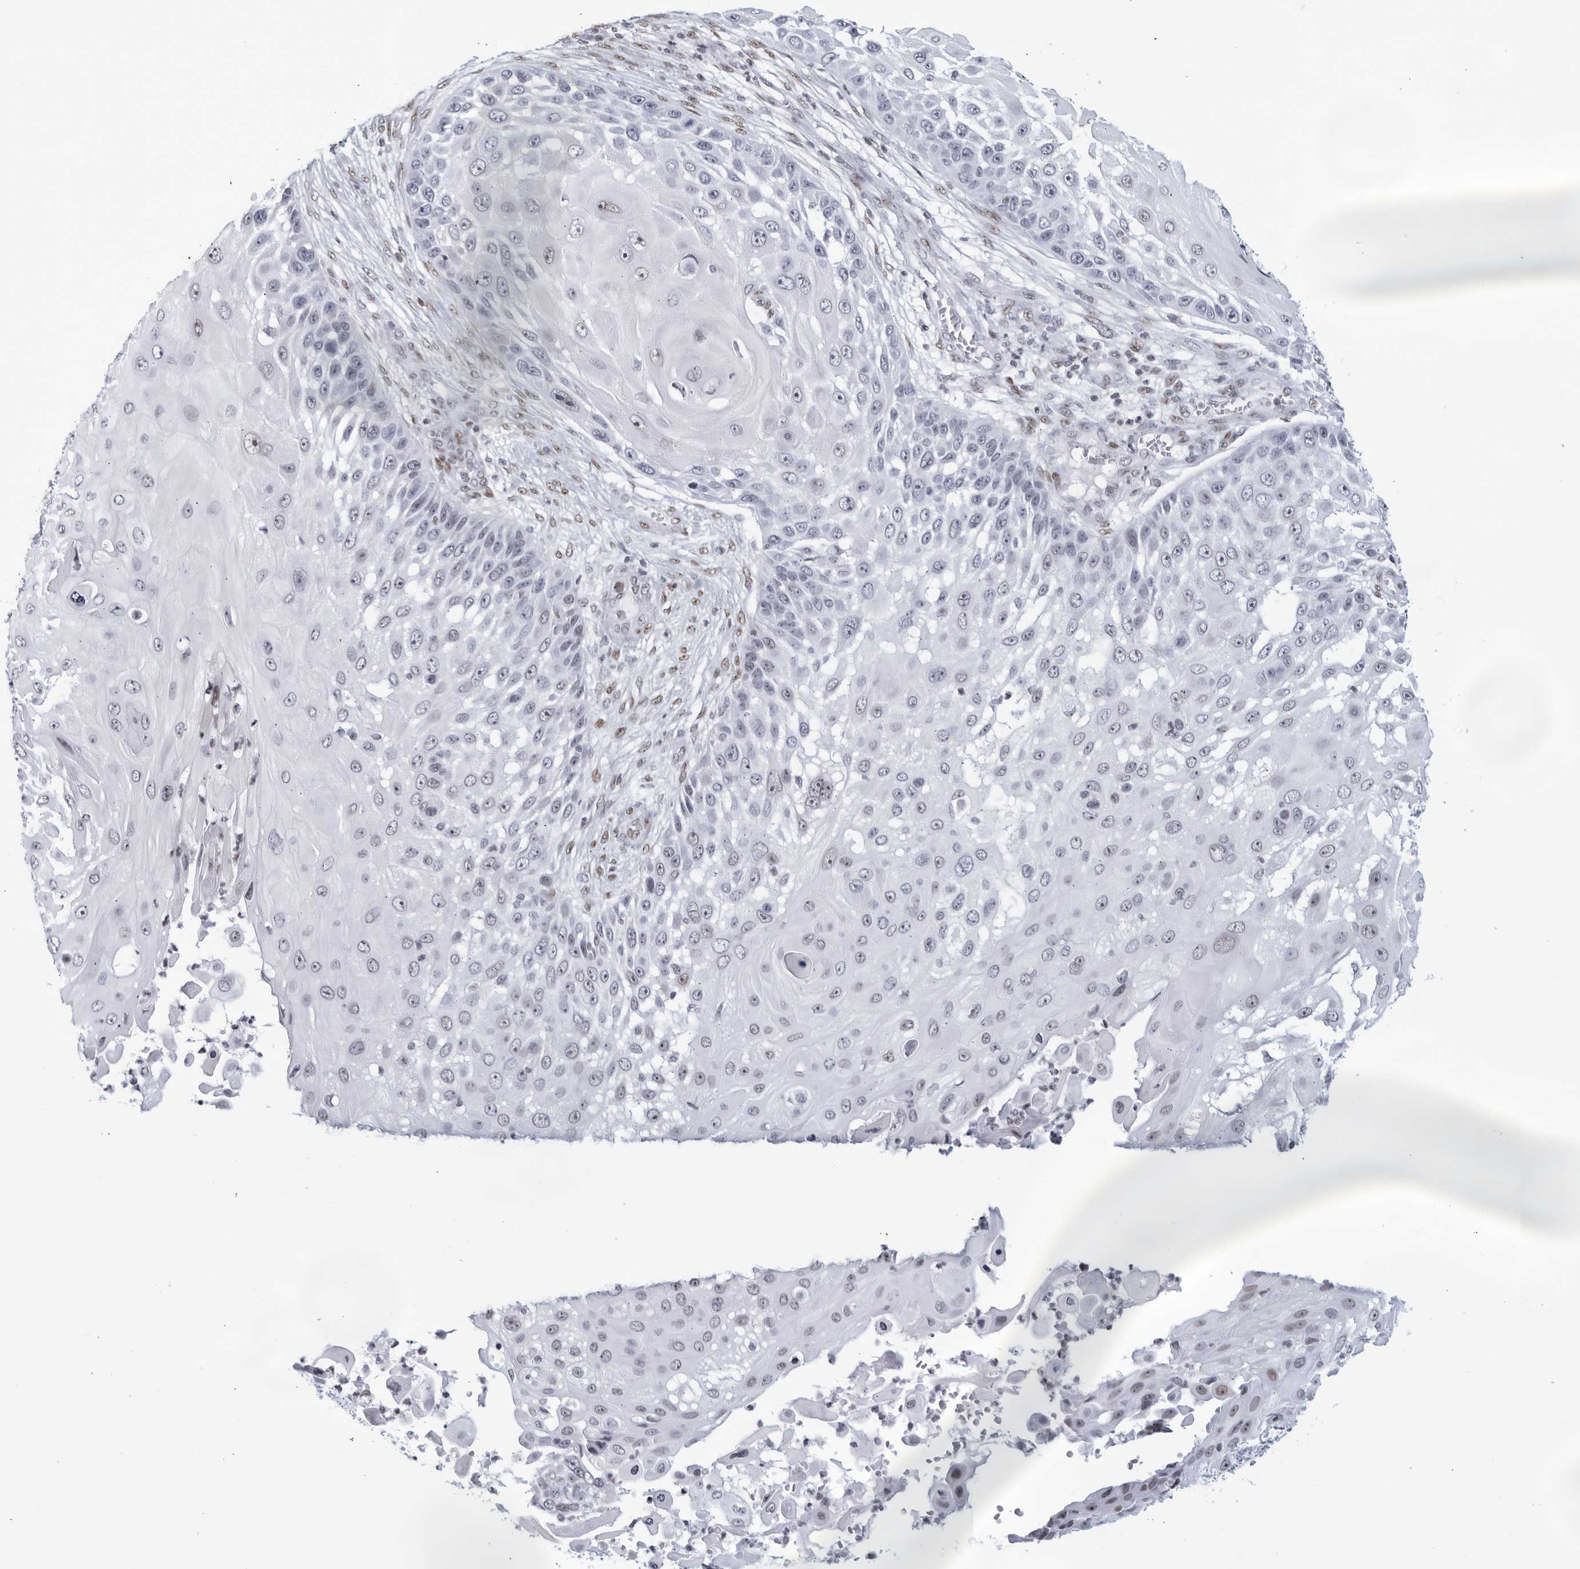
{"staining": {"intensity": "negative", "quantity": "none", "location": "none"}, "tissue": "skin cancer", "cell_type": "Tumor cells", "image_type": "cancer", "snomed": [{"axis": "morphology", "description": "Squamous cell carcinoma, NOS"}, {"axis": "topography", "description": "Skin"}], "caption": "Tumor cells are negative for protein expression in human skin cancer (squamous cell carcinoma).", "gene": "HP1BP3", "patient": {"sex": "female", "age": 44}}